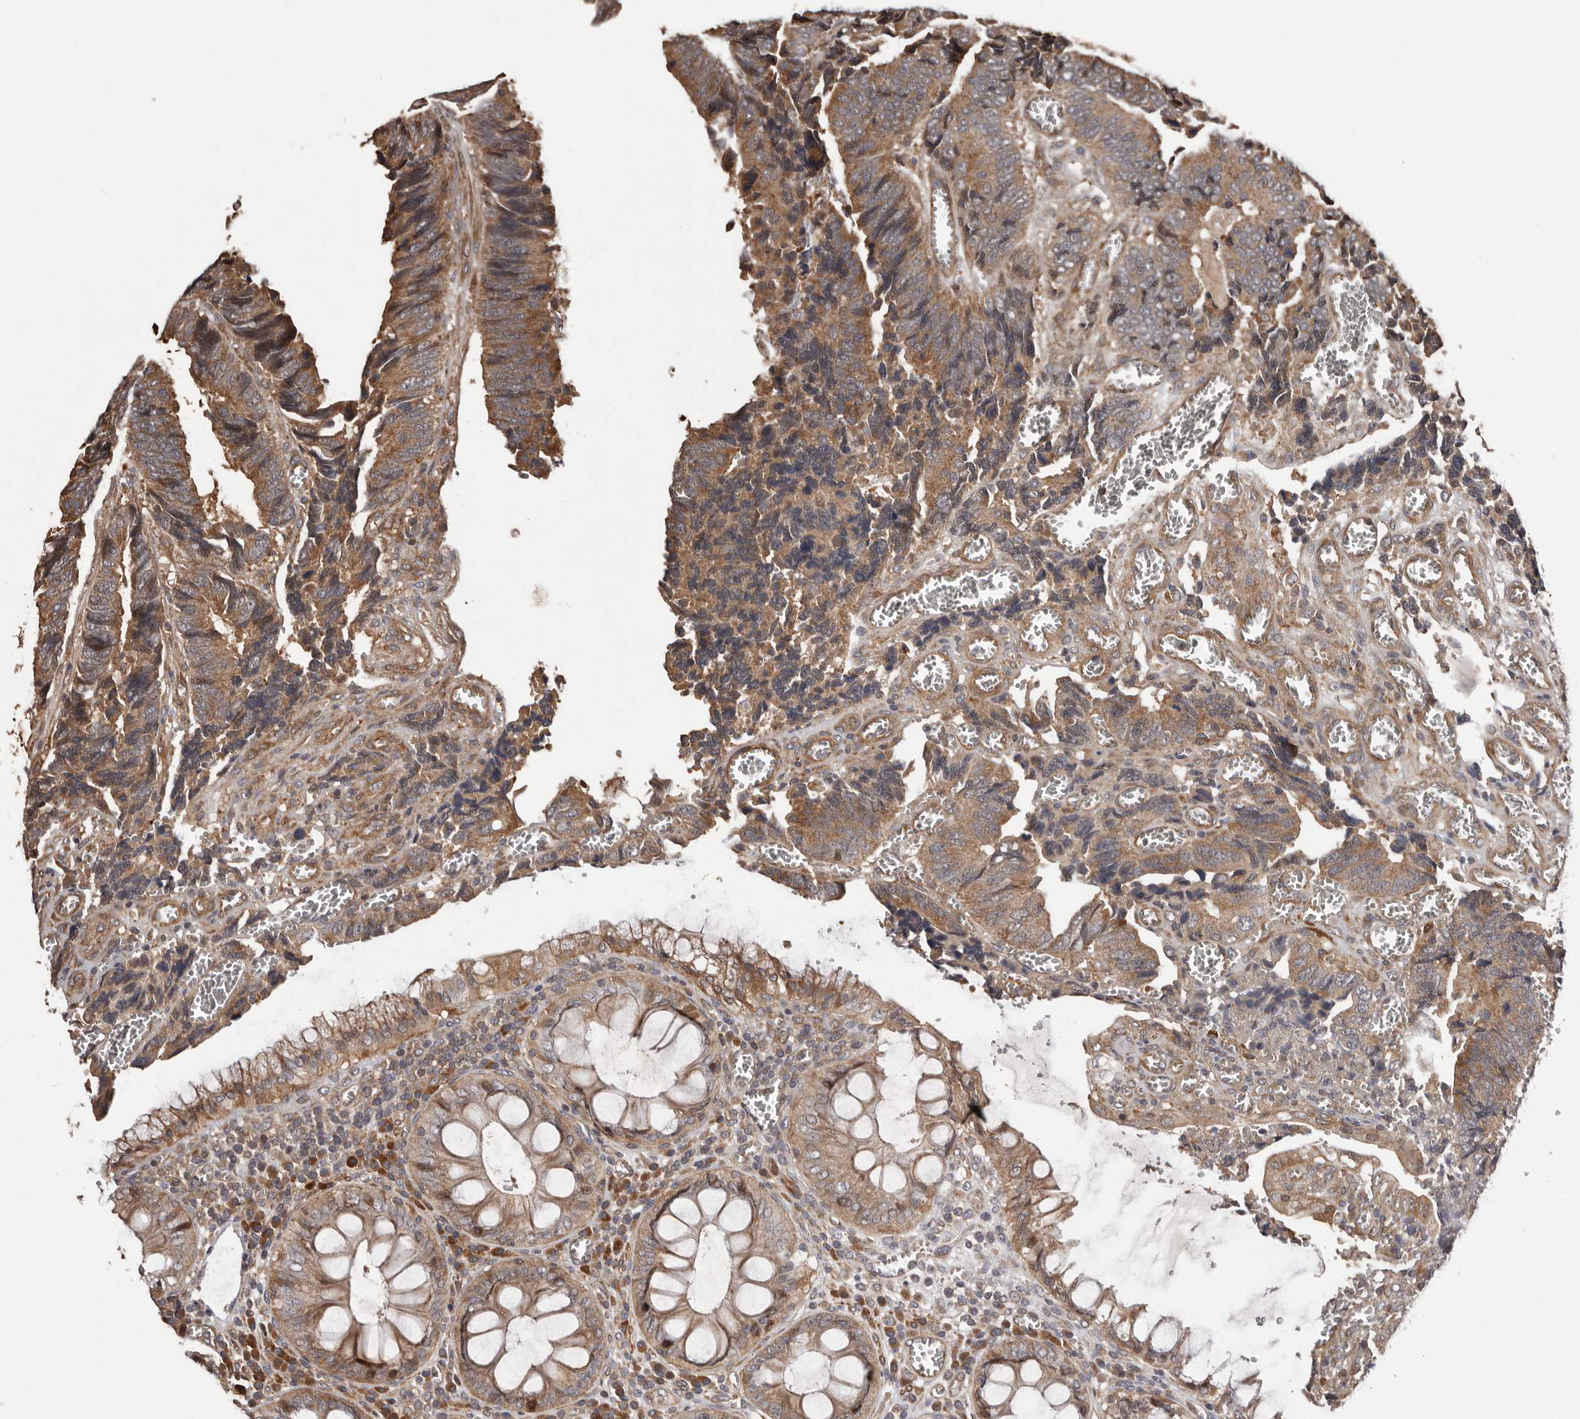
{"staining": {"intensity": "moderate", "quantity": ">75%", "location": "cytoplasmic/membranous"}, "tissue": "colorectal cancer", "cell_type": "Tumor cells", "image_type": "cancer", "snomed": [{"axis": "morphology", "description": "Adenocarcinoma, NOS"}, {"axis": "topography", "description": "Colon"}], "caption": "This photomicrograph demonstrates adenocarcinoma (colorectal) stained with immunohistochemistry (IHC) to label a protein in brown. The cytoplasmic/membranous of tumor cells show moderate positivity for the protein. Nuclei are counter-stained blue.", "gene": "ADAMTS2", "patient": {"sex": "male", "age": 72}}